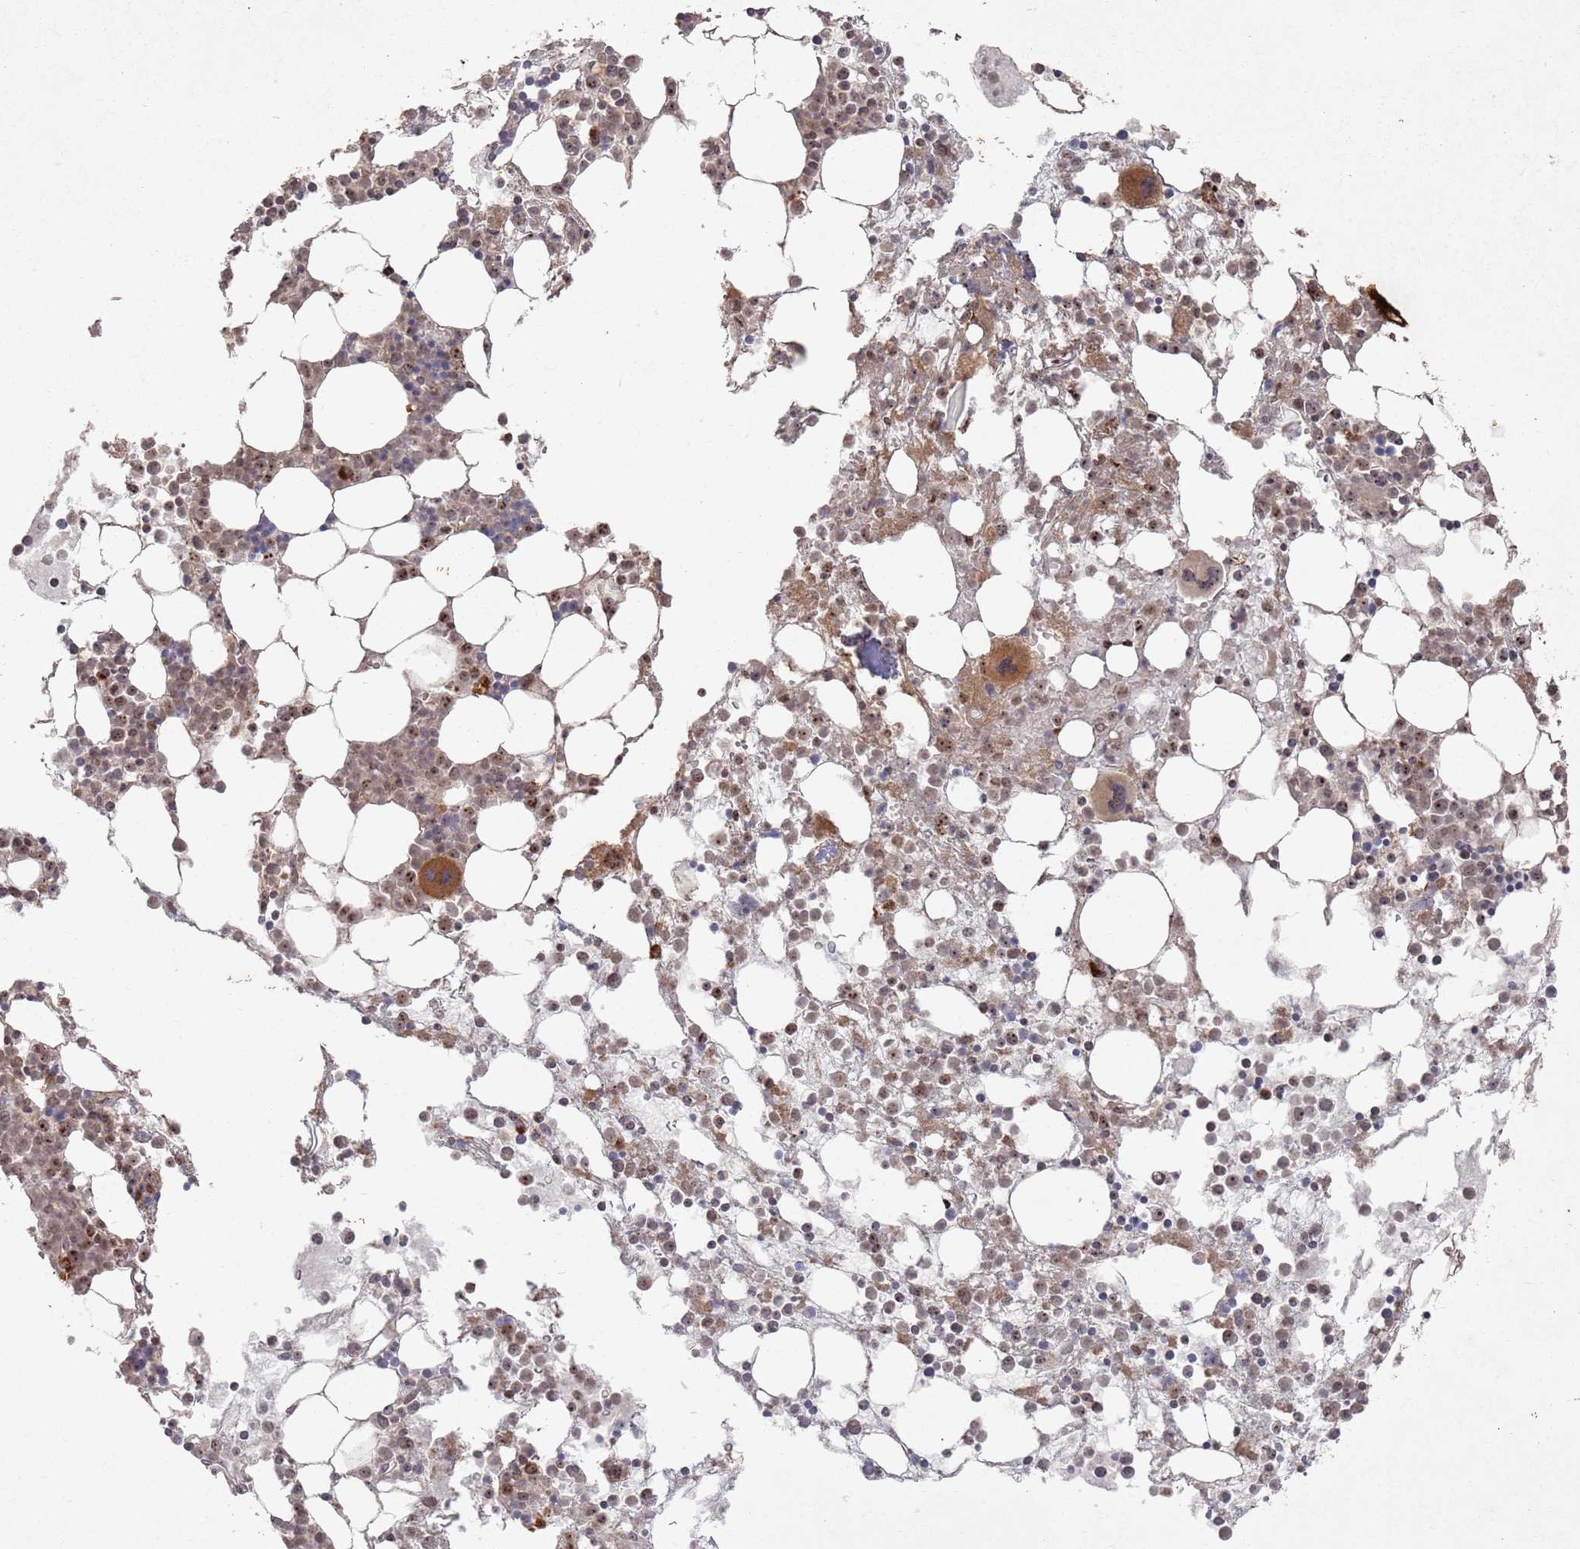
{"staining": {"intensity": "moderate", "quantity": "25%-75%", "location": "cytoplasmic/membranous"}, "tissue": "bone marrow", "cell_type": "Hematopoietic cells", "image_type": "normal", "snomed": [{"axis": "morphology", "description": "Normal tissue, NOS"}, {"axis": "topography", "description": "Bone marrow"}], "caption": "Bone marrow stained with immunohistochemistry (IHC) demonstrates moderate cytoplasmic/membranous expression in approximately 25%-75% of hematopoietic cells.", "gene": "UTP11", "patient": {"sex": "male", "age": 22}}